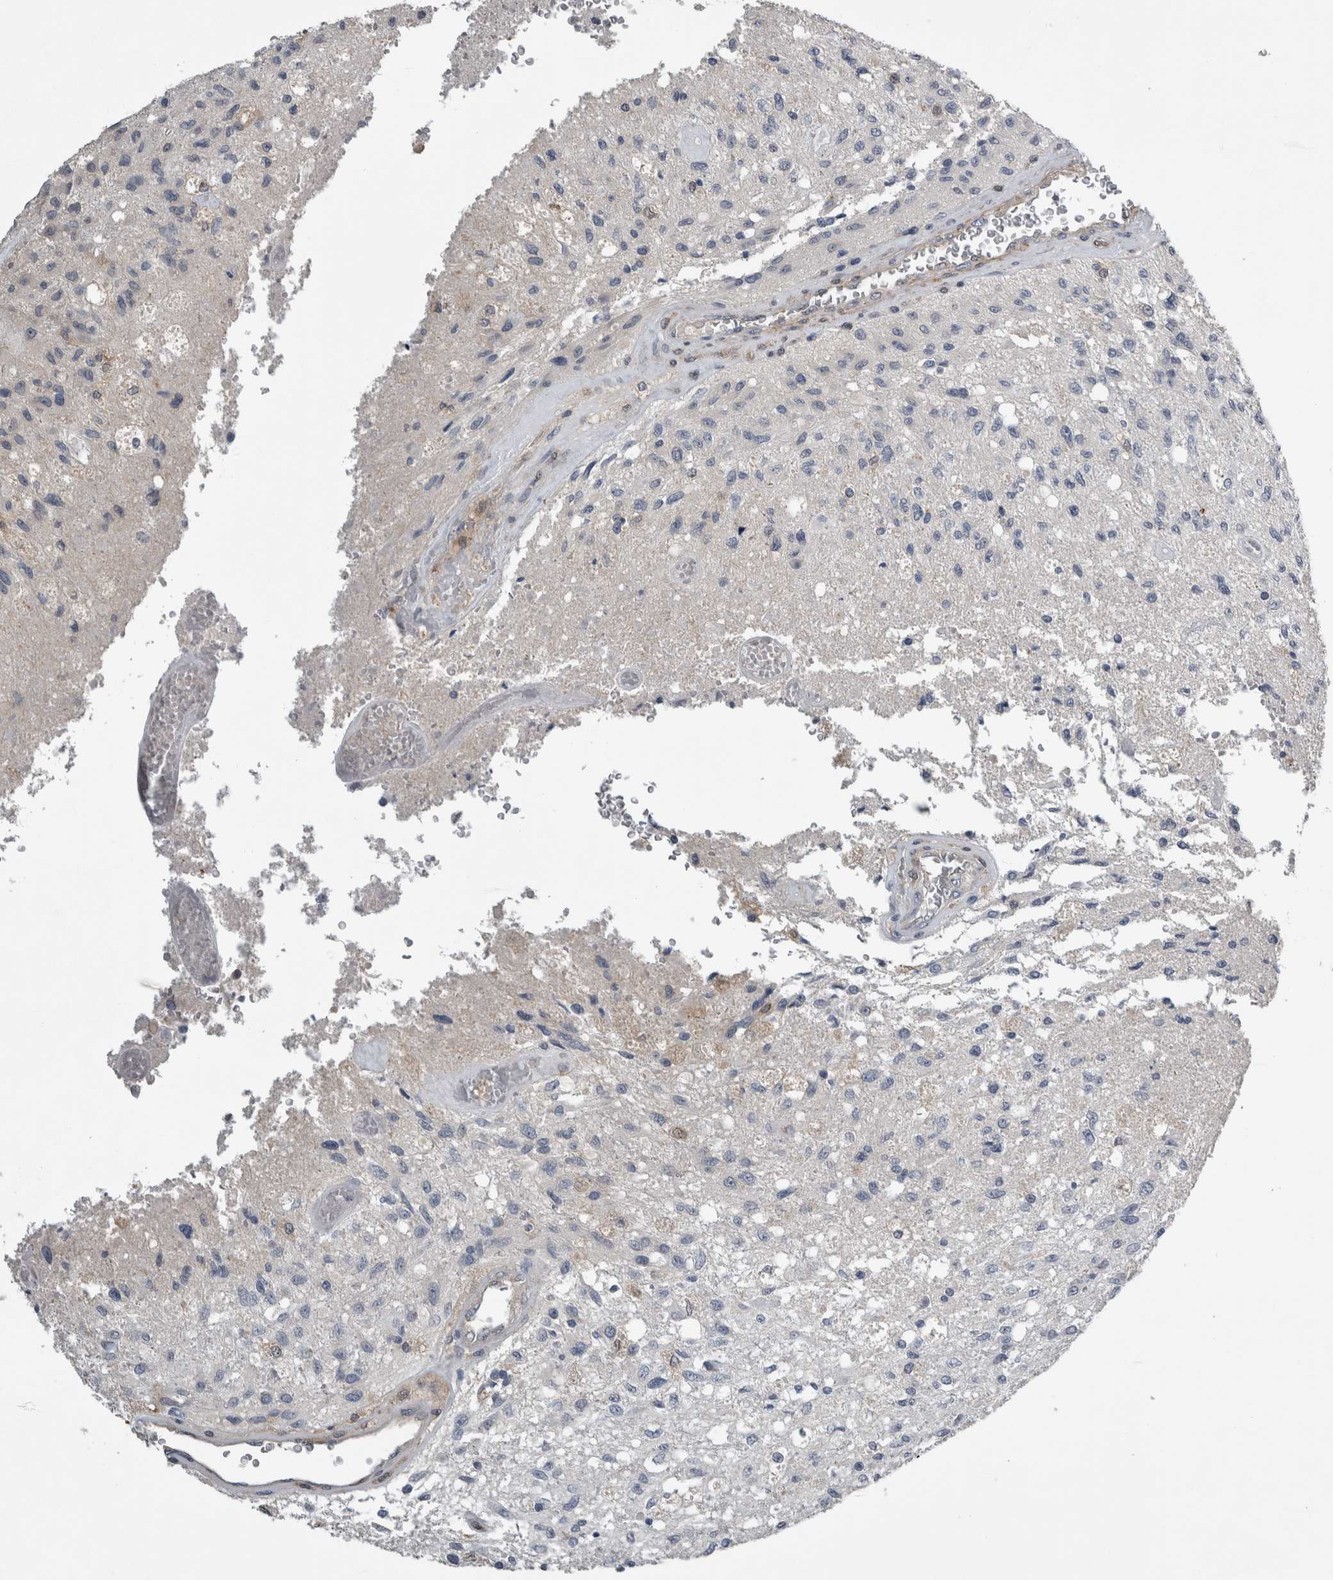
{"staining": {"intensity": "negative", "quantity": "none", "location": "none"}, "tissue": "glioma", "cell_type": "Tumor cells", "image_type": "cancer", "snomed": [{"axis": "morphology", "description": "Normal tissue, NOS"}, {"axis": "morphology", "description": "Glioma, malignant, High grade"}, {"axis": "topography", "description": "Cerebral cortex"}], "caption": "Immunohistochemistry histopathology image of neoplastic tissue: glioma stained with DAB displays no significant protein staining in tumor cells.", "gene": "NAPRT", "patient": {"sex": "male", "age": 77}}